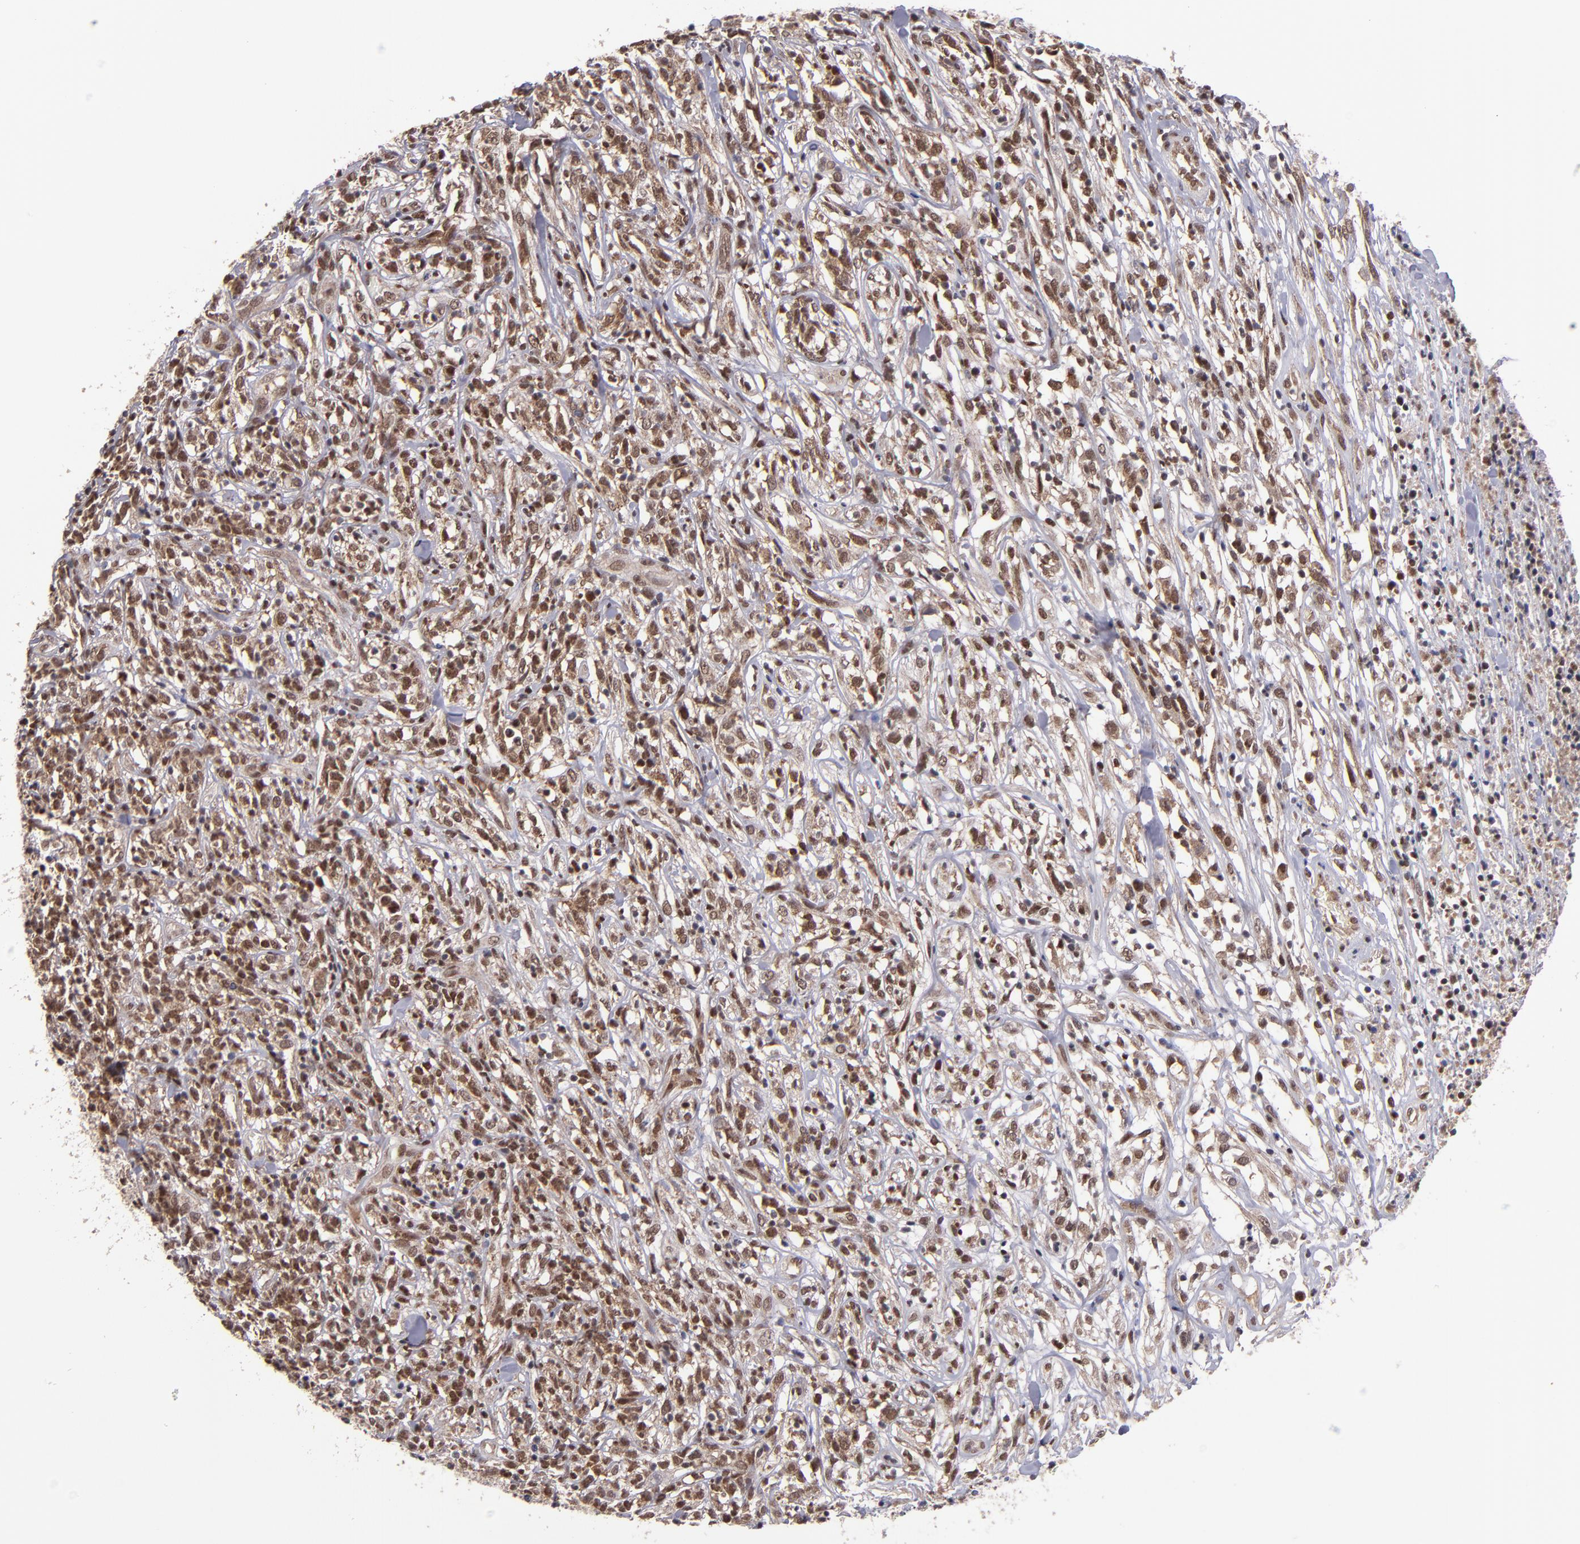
{"staining": {"intensity": "moderate", "quantity": ">75%", "location": "cytoplasmic/membranous,nuclear"}, "tissue": "lymphoma", "cell_type": "Tumor cells", "image_type": "cancer", "snomed": [{"axis": "morphology", "description": "Malignant lymphoma, non-Hodgkin's type, High grade"}, {"axis": "topography", "description": "Lymph node"}], "caption": "DAB immunohistochemical staining of human high-grade malignant lymphoma, non-Hodgkin's type shows moderate cytoplasmic/membranous and nuclear protein staining in approximately >75% of tumor cells.", "gene": "EP300", "patient": {"sex": "female", "age": 73}}